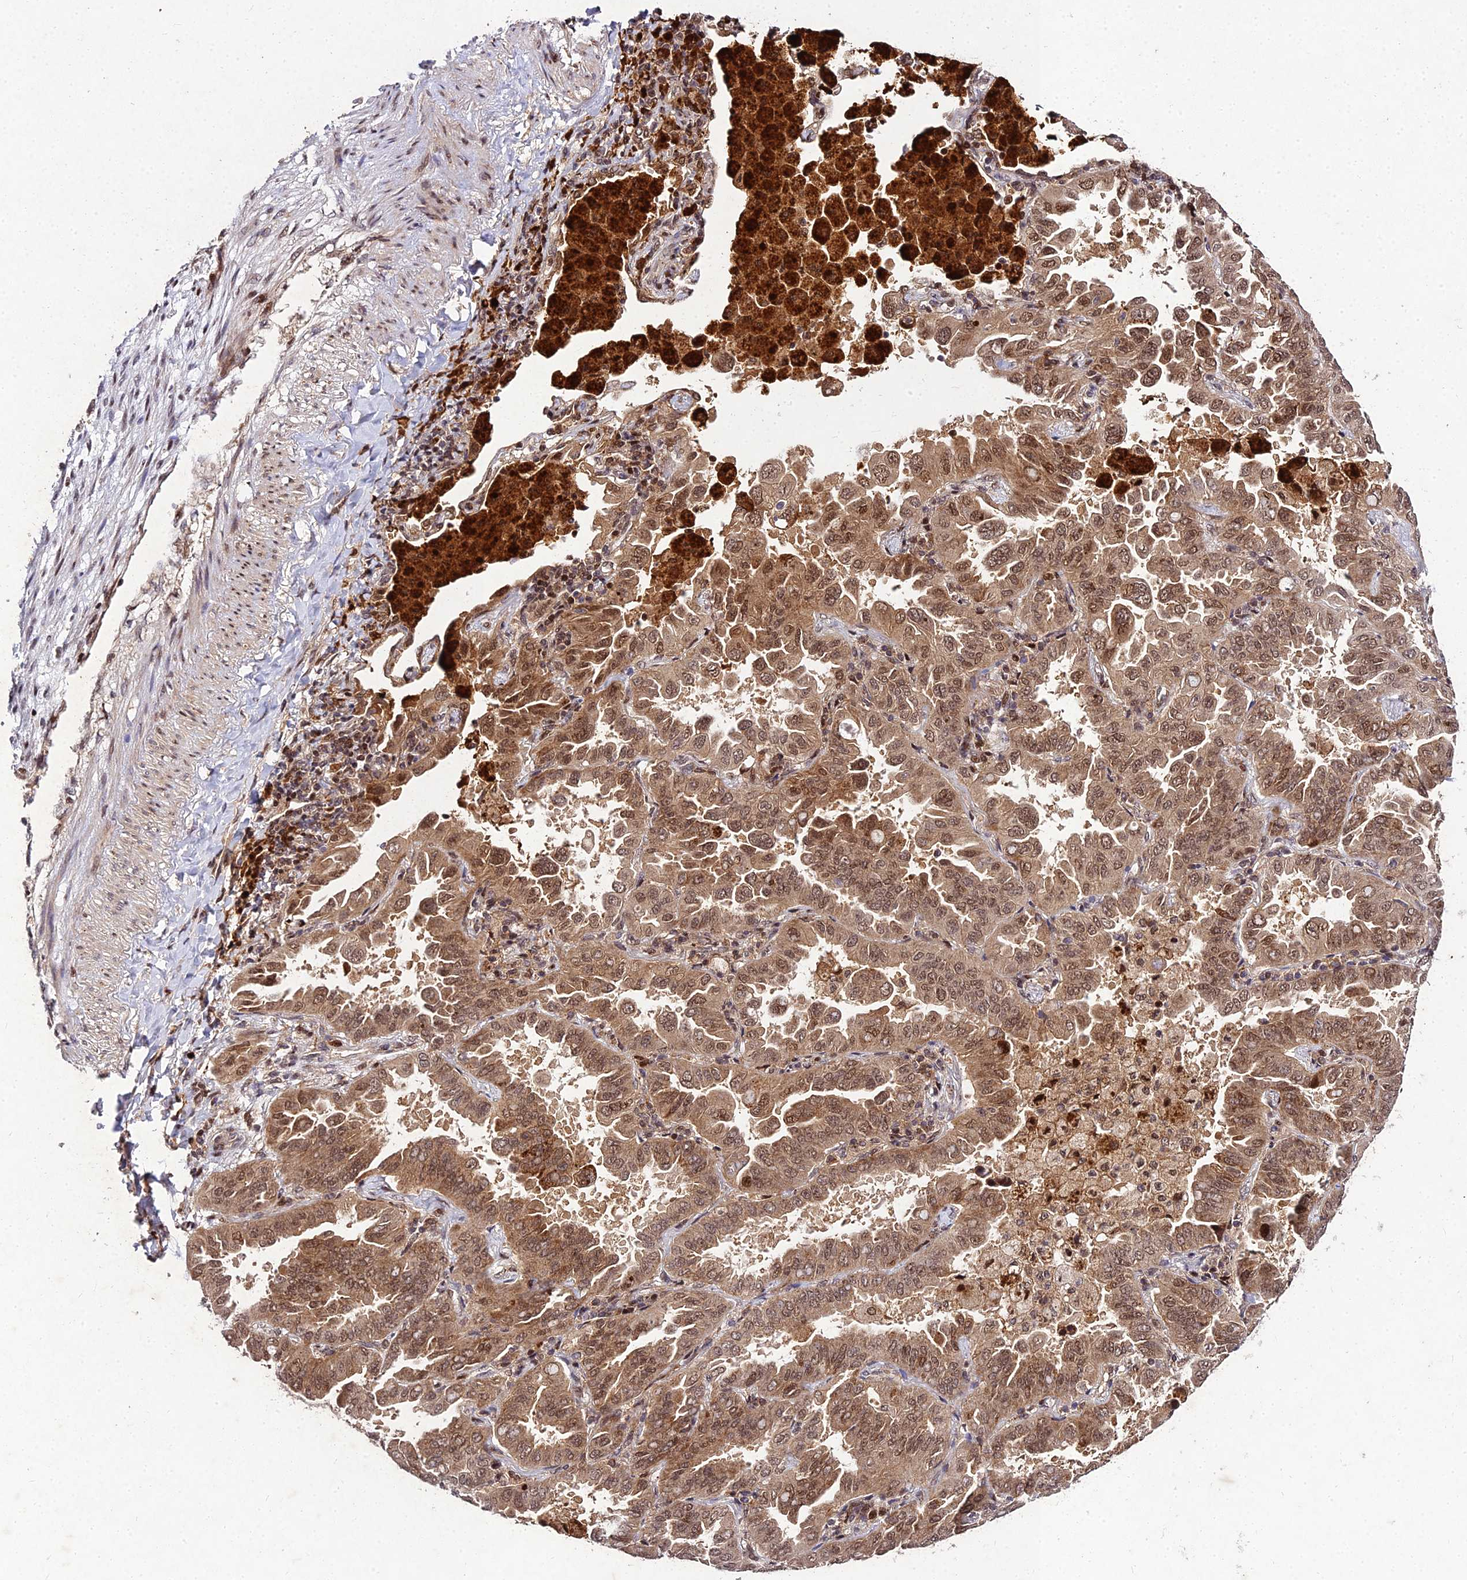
{"staining": {"intensity": "moderate", "quantity": ">75%", "location": "cytoplasmic/membranous,nuclear"}, "tissue": "lung cancer", "cell_type": "Tumor cells", "image_type": "cancer", "snomed": [{"axis": "morphology", "description": "Adenocarcinoma, NOS"}, {"axis": "topography", "description": "Lung"}], "caption": "Immunohistochemical staining of adenocarcinoma (lung) reveals medium levels of moderate cytoplasmic/membranous and nuclear protein expression in about >75% of tumor cells. (Stains: DAB (3,3'-diaminobenzidine) in brown, nuclei in blue, Microscopy: brightfield microscopy at high magnification).", "gene": "MKKS", "patient": {"sex": "male", "age": 64}}